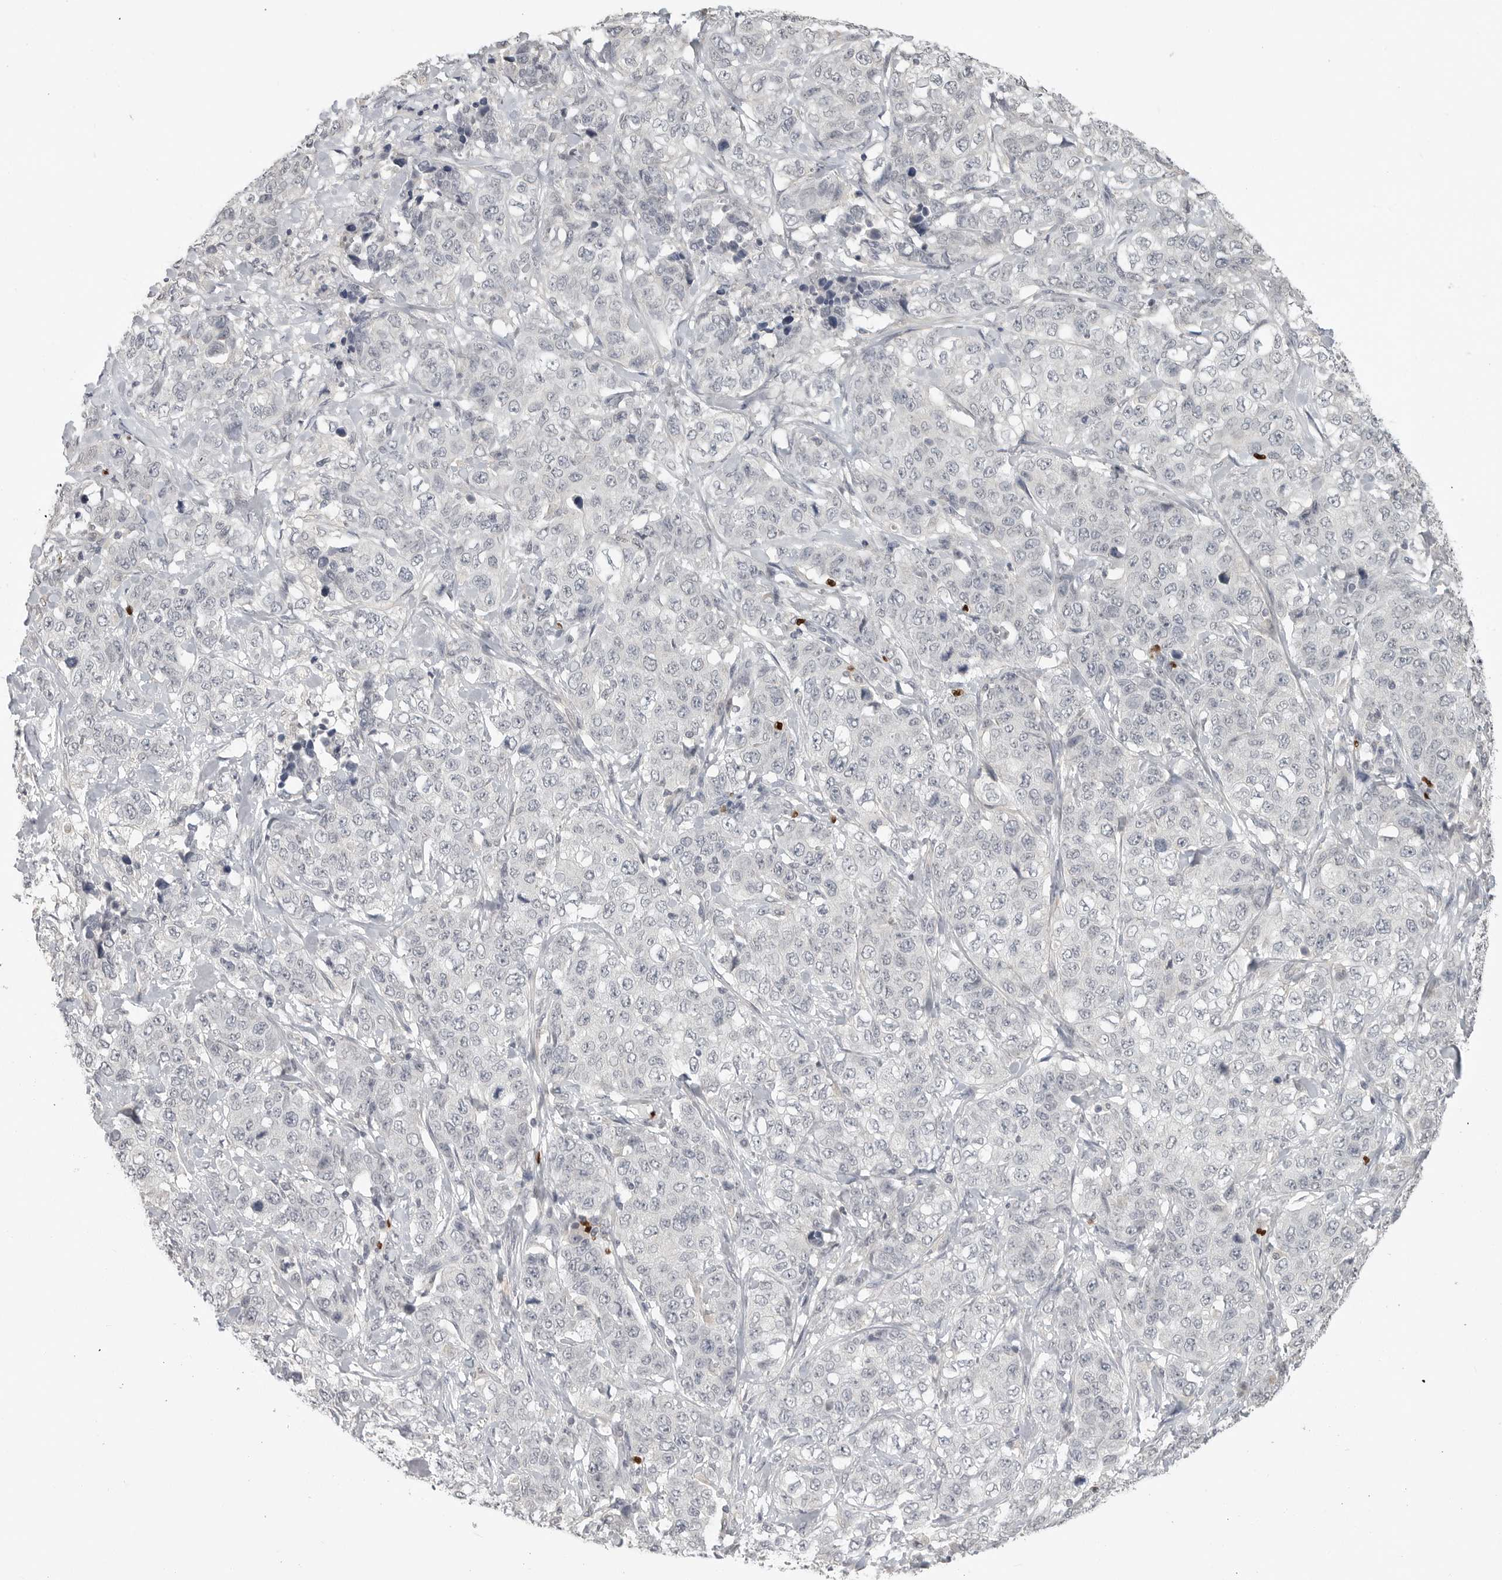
{"staining": {"intensity": "negative", "quantity": "none", "location": "none"}, "tissue": "stomach cancer", "cell_type": "Tumor cells", "image_type": "cancer", "snomed": [{"axis": "morphology", "description": "Adenocarcinoma, NOS"}, {"axis": "topography", "description": "Stomach"}], "caption": "This is an immunohistochemistry image of human stomach adenocarcinoma. There is no positivity in tumor cells.", "gene": "FOXP3", "patient": {"sex": "male", "age": 48}}